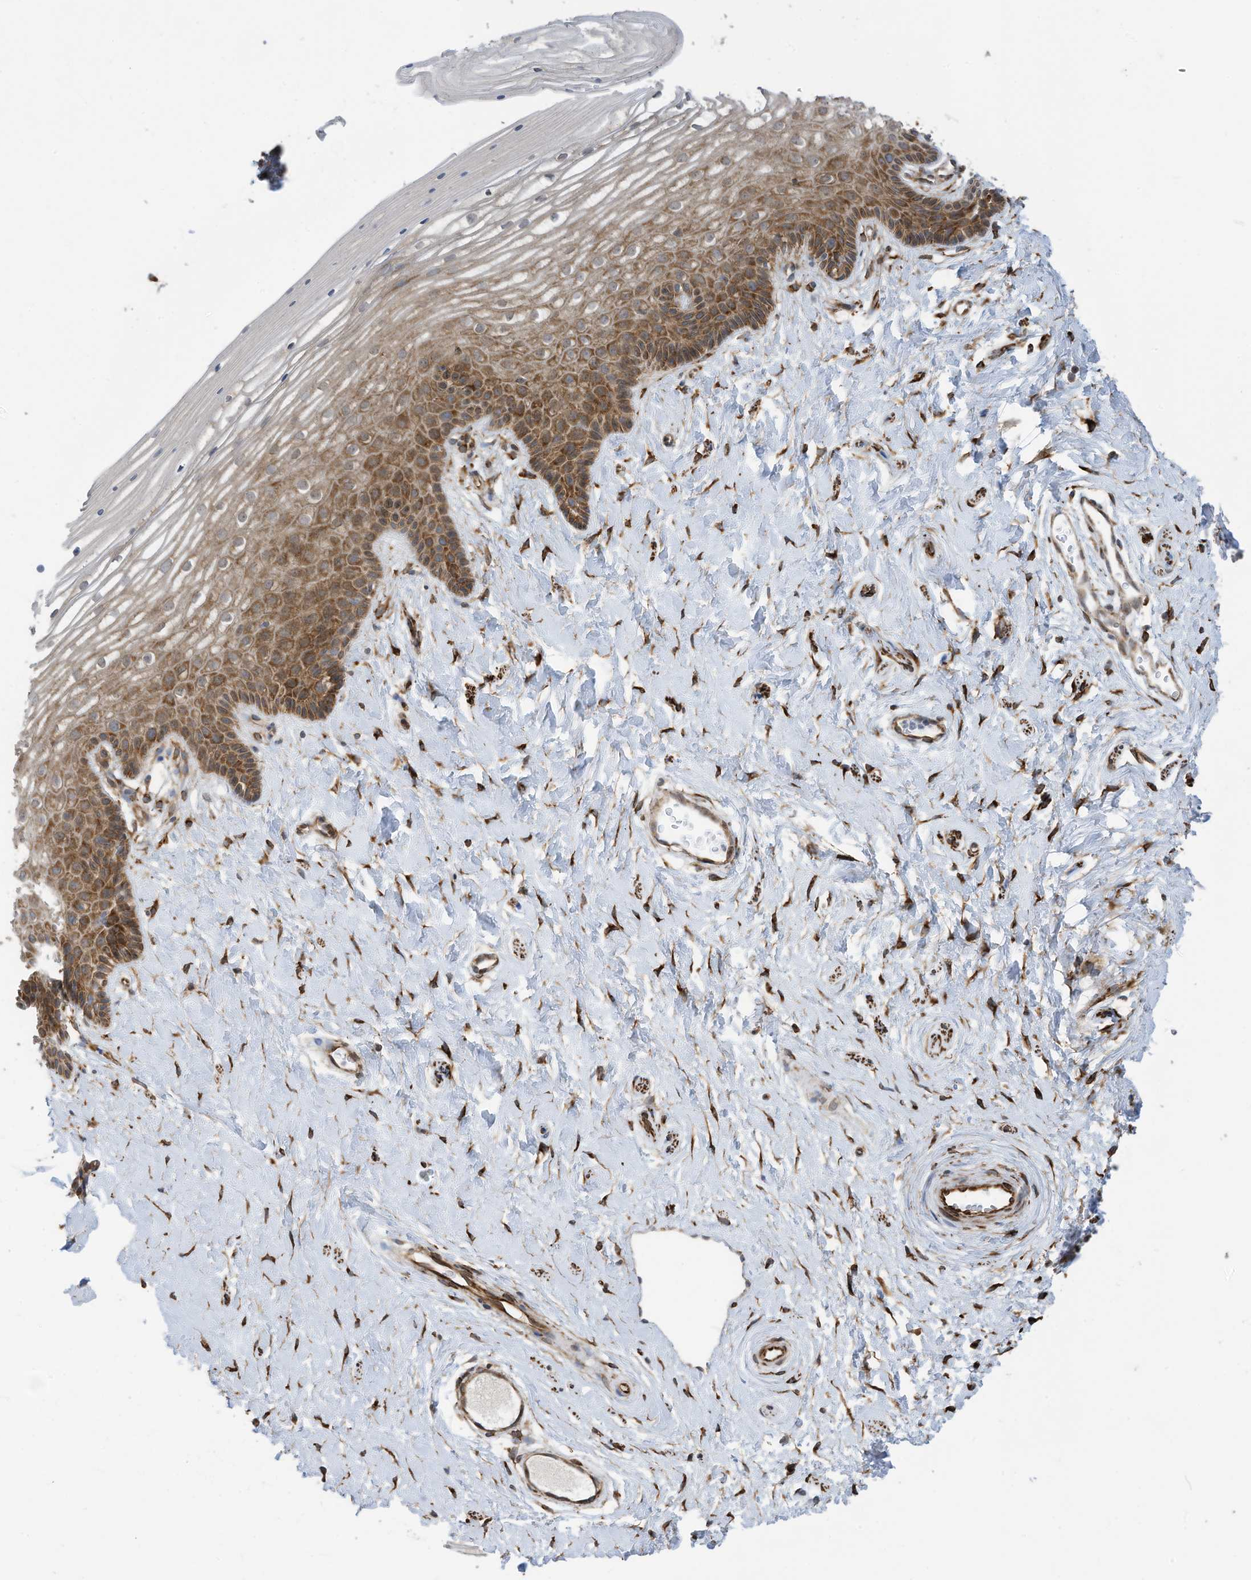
{"staining": {"intensity": "strong", "quantity": "25%-75%", "location": "cytoplasmic/membranous"}, "tissue": "vagina", "cell_type": "Squamous epithelial cells", "image_type": "normal", "snomed": [{"axis": "morphology", "description": "Normal tissue, NOS"}, {"axis": "topography", "description": "Vagina"}, {"axis": "topography", "description": "Cervix"}], "caption": "Immunohistochemistry (IHC) image of unremarkable vagina: human vagina stained using IHC demonstrates high levels of strong protein expression localized specifically in the cytoplasmic/membranous of squamous epithelial cells, appearing as a cytoplasmic/membranous brown color.", "gene": "ZBTB45", "patient": {"sex": "female", "age": 40}}